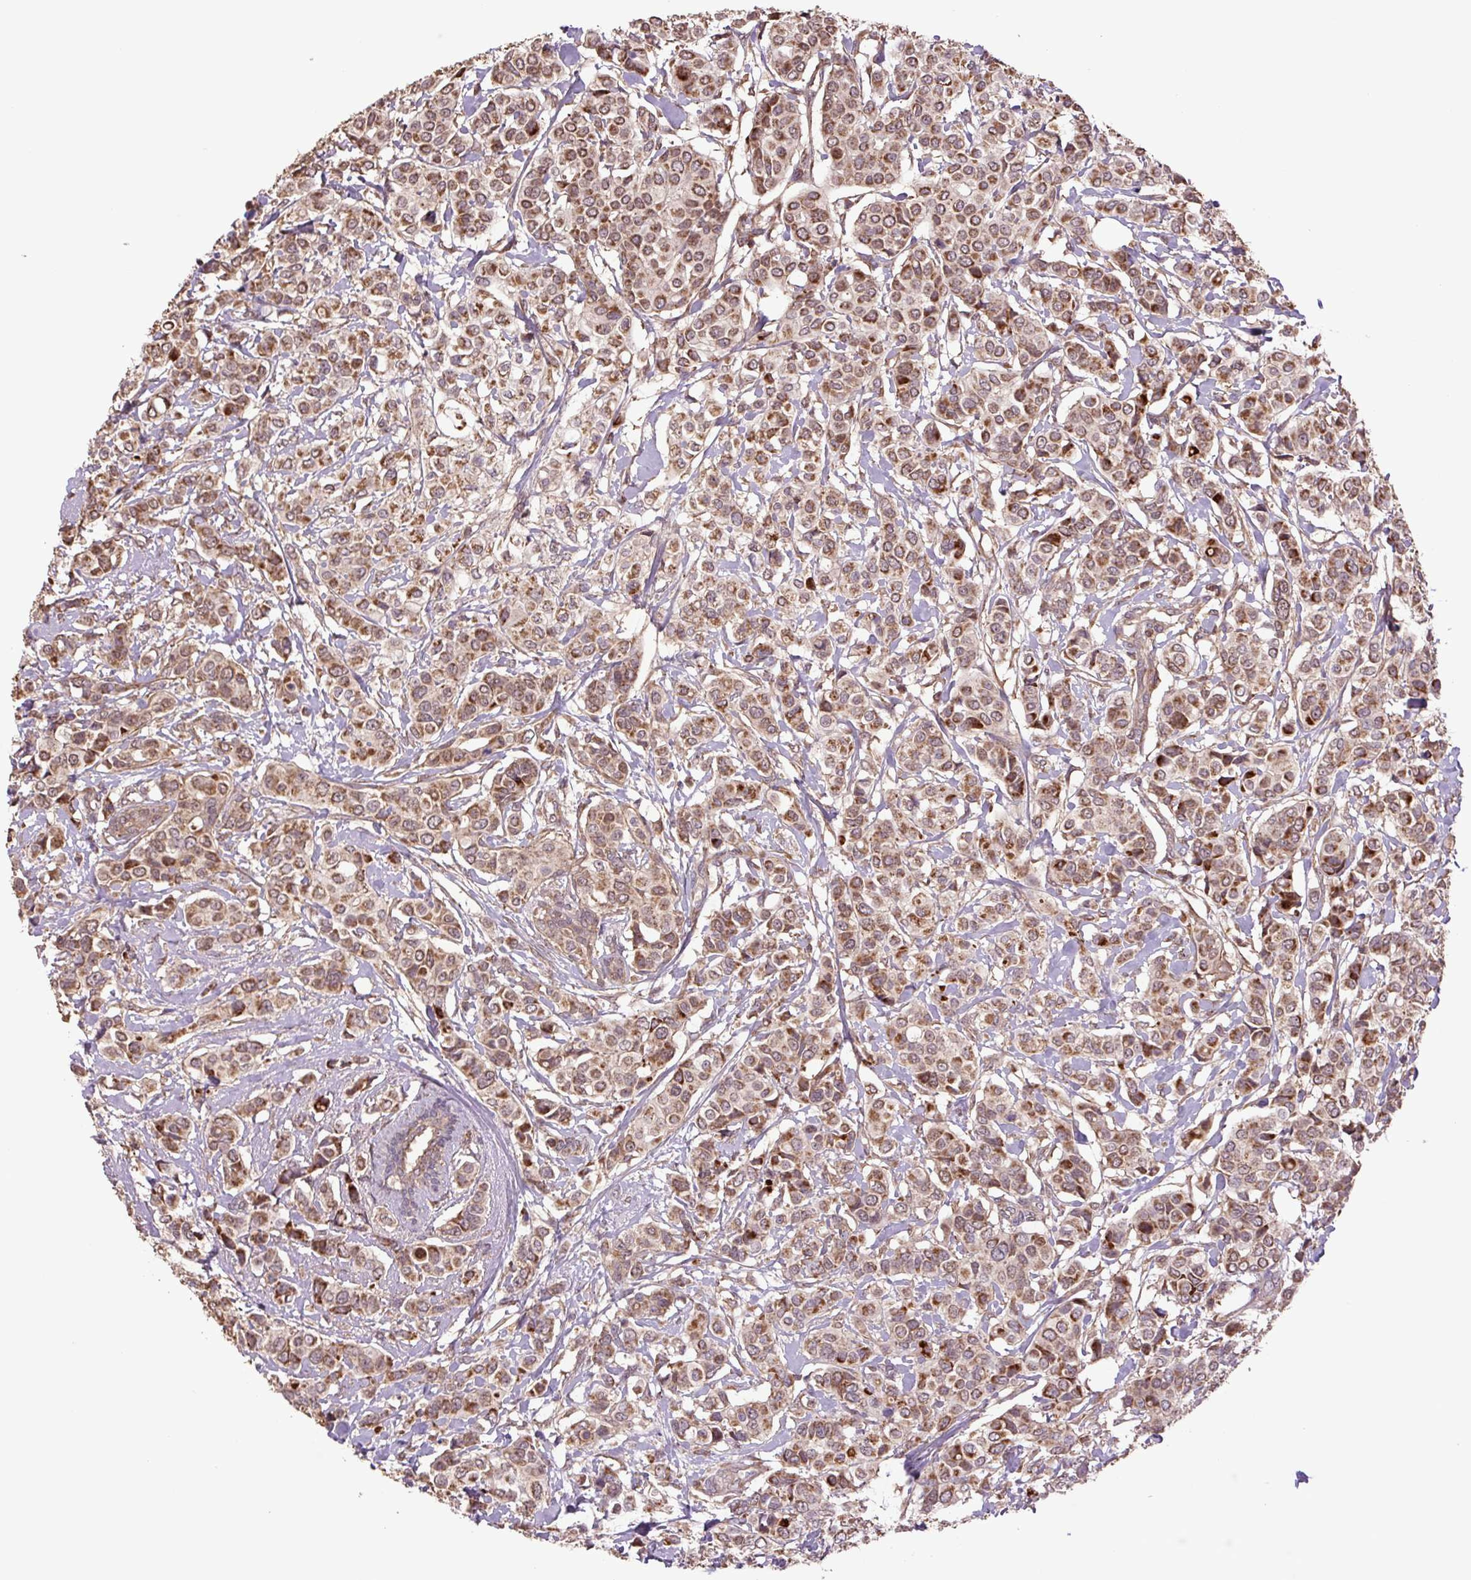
{"staining": {"intensity": "moderate", "quantity": ">75%", "location": "cytoplasmic/membranous"}, "tissue": "breast cancer", "cell_type": "Tumor cells", "image_type": "cancer", "snomed": [{"axis": "morphology", "description": "Lobular carcinoma"}, {"axis": "topography", "description": "Breast"}], "caption": "Brown immunohistochemical staining in breast cancer (lobular carcinoma) reveals moderate cytoplasmic/membranous positivity in approximately >75% of tumor cells.", "gene": "TMEM160", "patient": {"sex": "female", "age": 51}}